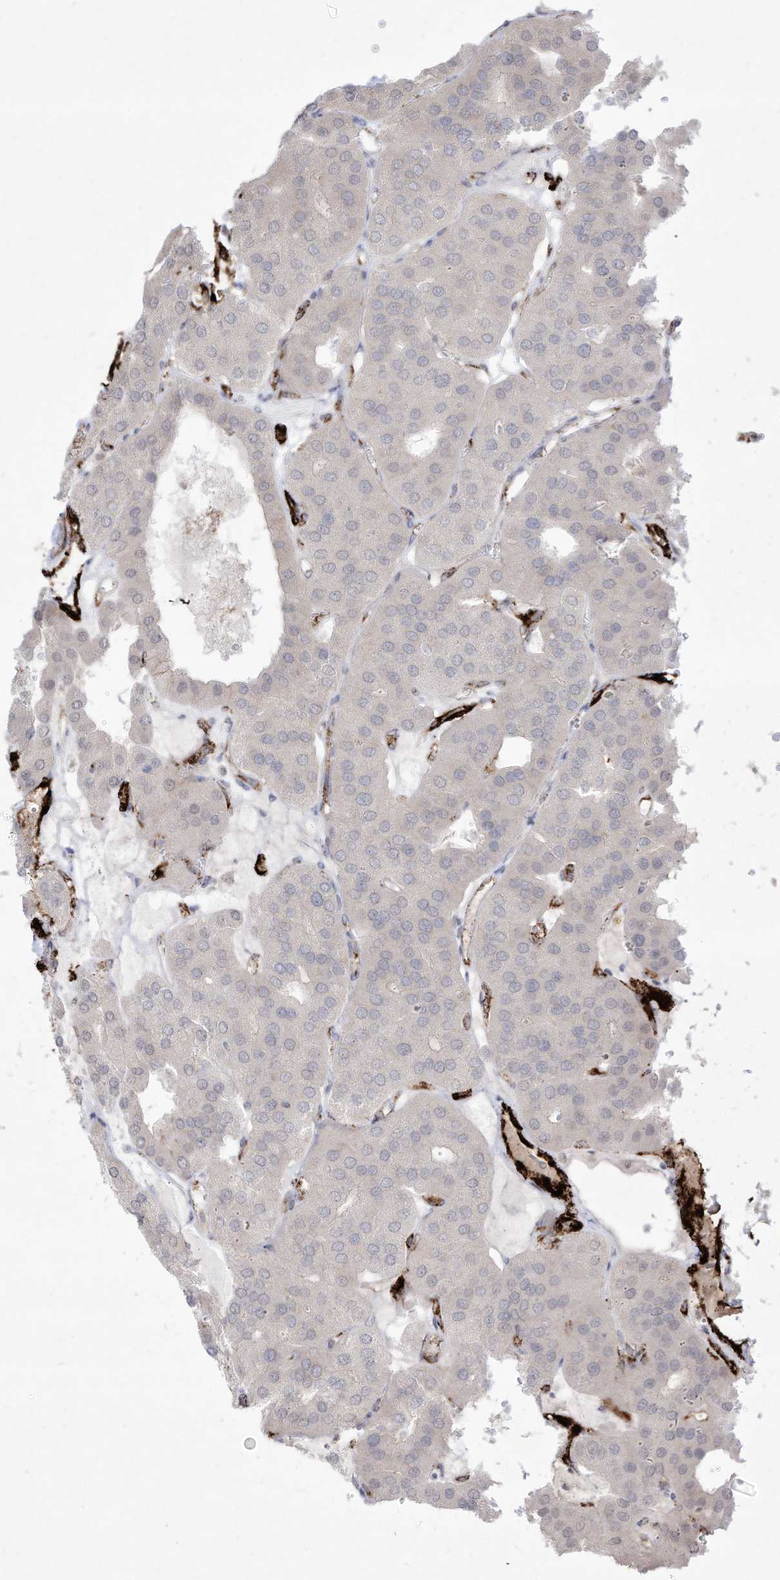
{"staining": {"intensity": "weak", "quantity": "25%-75%", "location": "cytoplasmic/membranous"}, "tissue": "parathyroid gland", "cell_type": "Glandular cells", "image_type": "normal", "snomed": [{"axis": "morphology", "description": "Normal tissue, NOS"}, {"axis": "morphology", "description": "Adenoma, NOS"}, {"axis": "topography", "description": "Parathyroid gland"}], "caption": "Human parathyroid gland stained with a brown dye demonstrates weak cytoplasmic/membranous positive positivity in approximately 25%-75% of glandular cells.", "gene": "ZGRF1", "patient": {"sex": "female", "age": 86}}